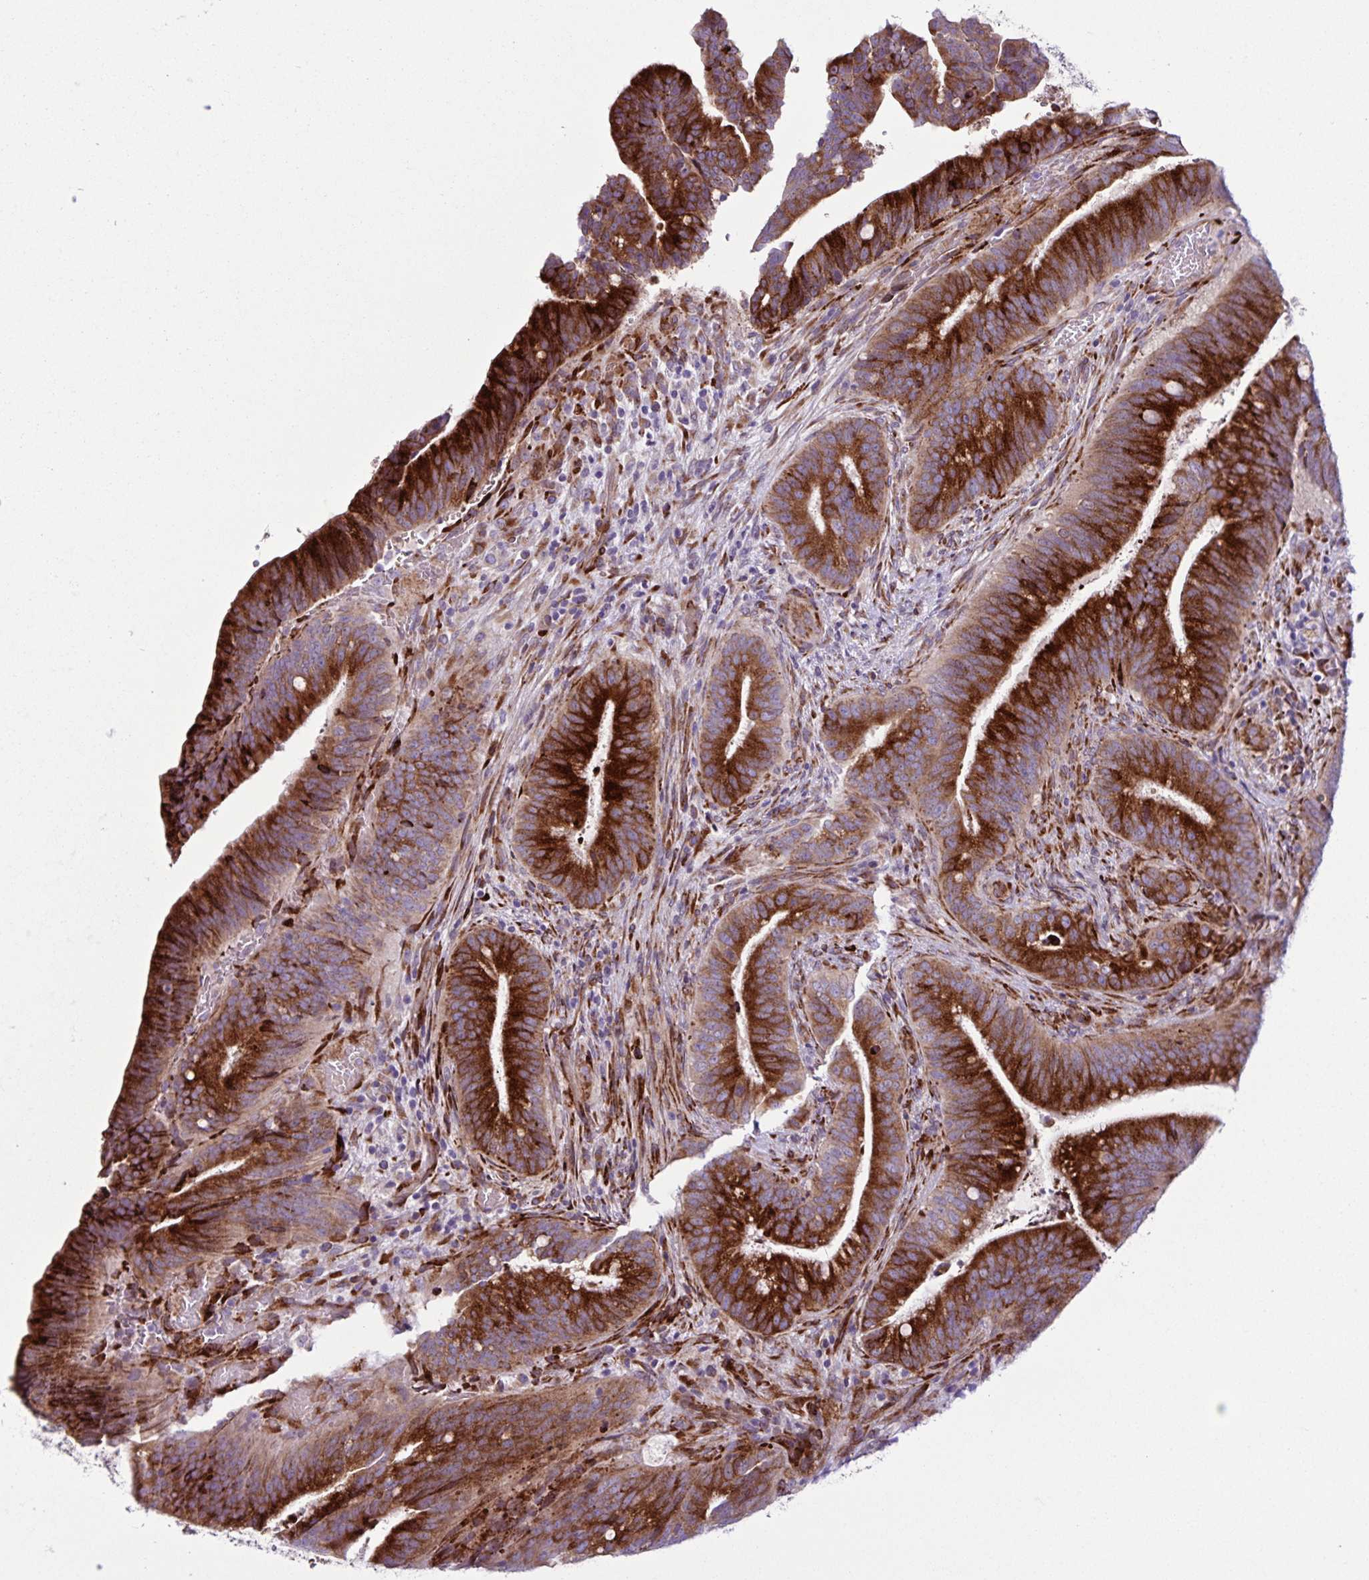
{"staining": {"intensity": "strong", "quantity": ">75%", "location": "cytoplasmic/membranous"}, "tissue": "colorectal cancer", "cell_type": "Tumor cells", "image_type": "cancer", "snomed": [{"axis": "morphology", "description": "Adenocarcinoma, NOS"}, {"axis": "topography", "description": "Colon"}], "caption": "Strong cytoplasmic/membranous protein staining is present in about >75% of tumor cells in colorectal cancer (adenocarcinoma).", "gene": "OSBPL5", "patient": {"sex": "female", "age": 43}}